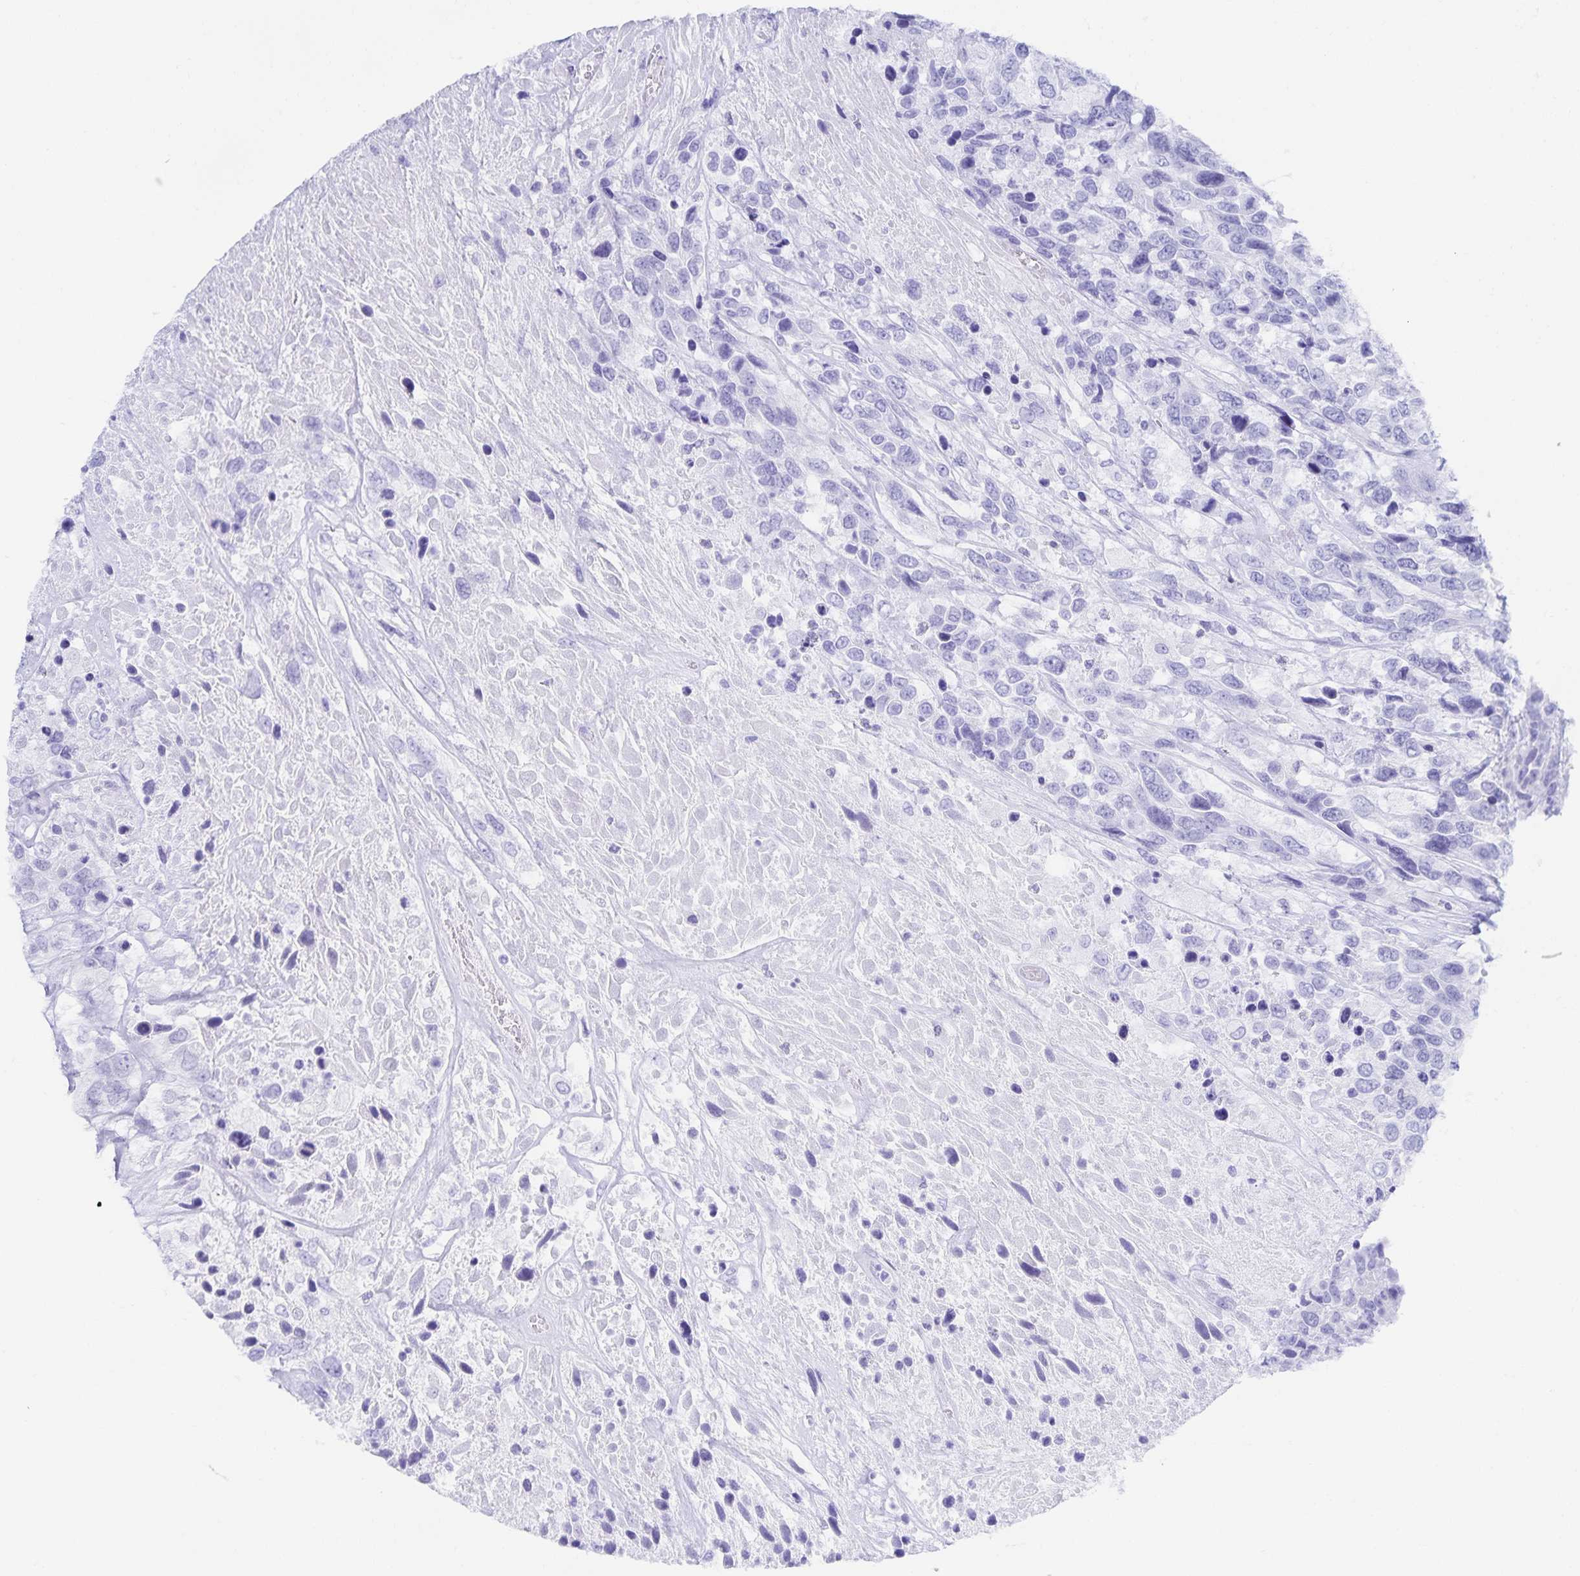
{"staining": {"intensity": "negative", "quantity": "none", "location": "none"}, "tissue": "urothelial cancer", "cell_type": "Tumor cells", "image_type": "cancer", "snomed": [{"axis": "morphology", "description": "Urothelial carcinoma, High grade"}, {"axis": "topography", "description": "Urinary bladder"}], "caption": "Micrograph shows no significant protein staining in tumor cells of urothelial cancer.", "gene": "SNTN", "patient": {"sex": "female", "age": 70}}